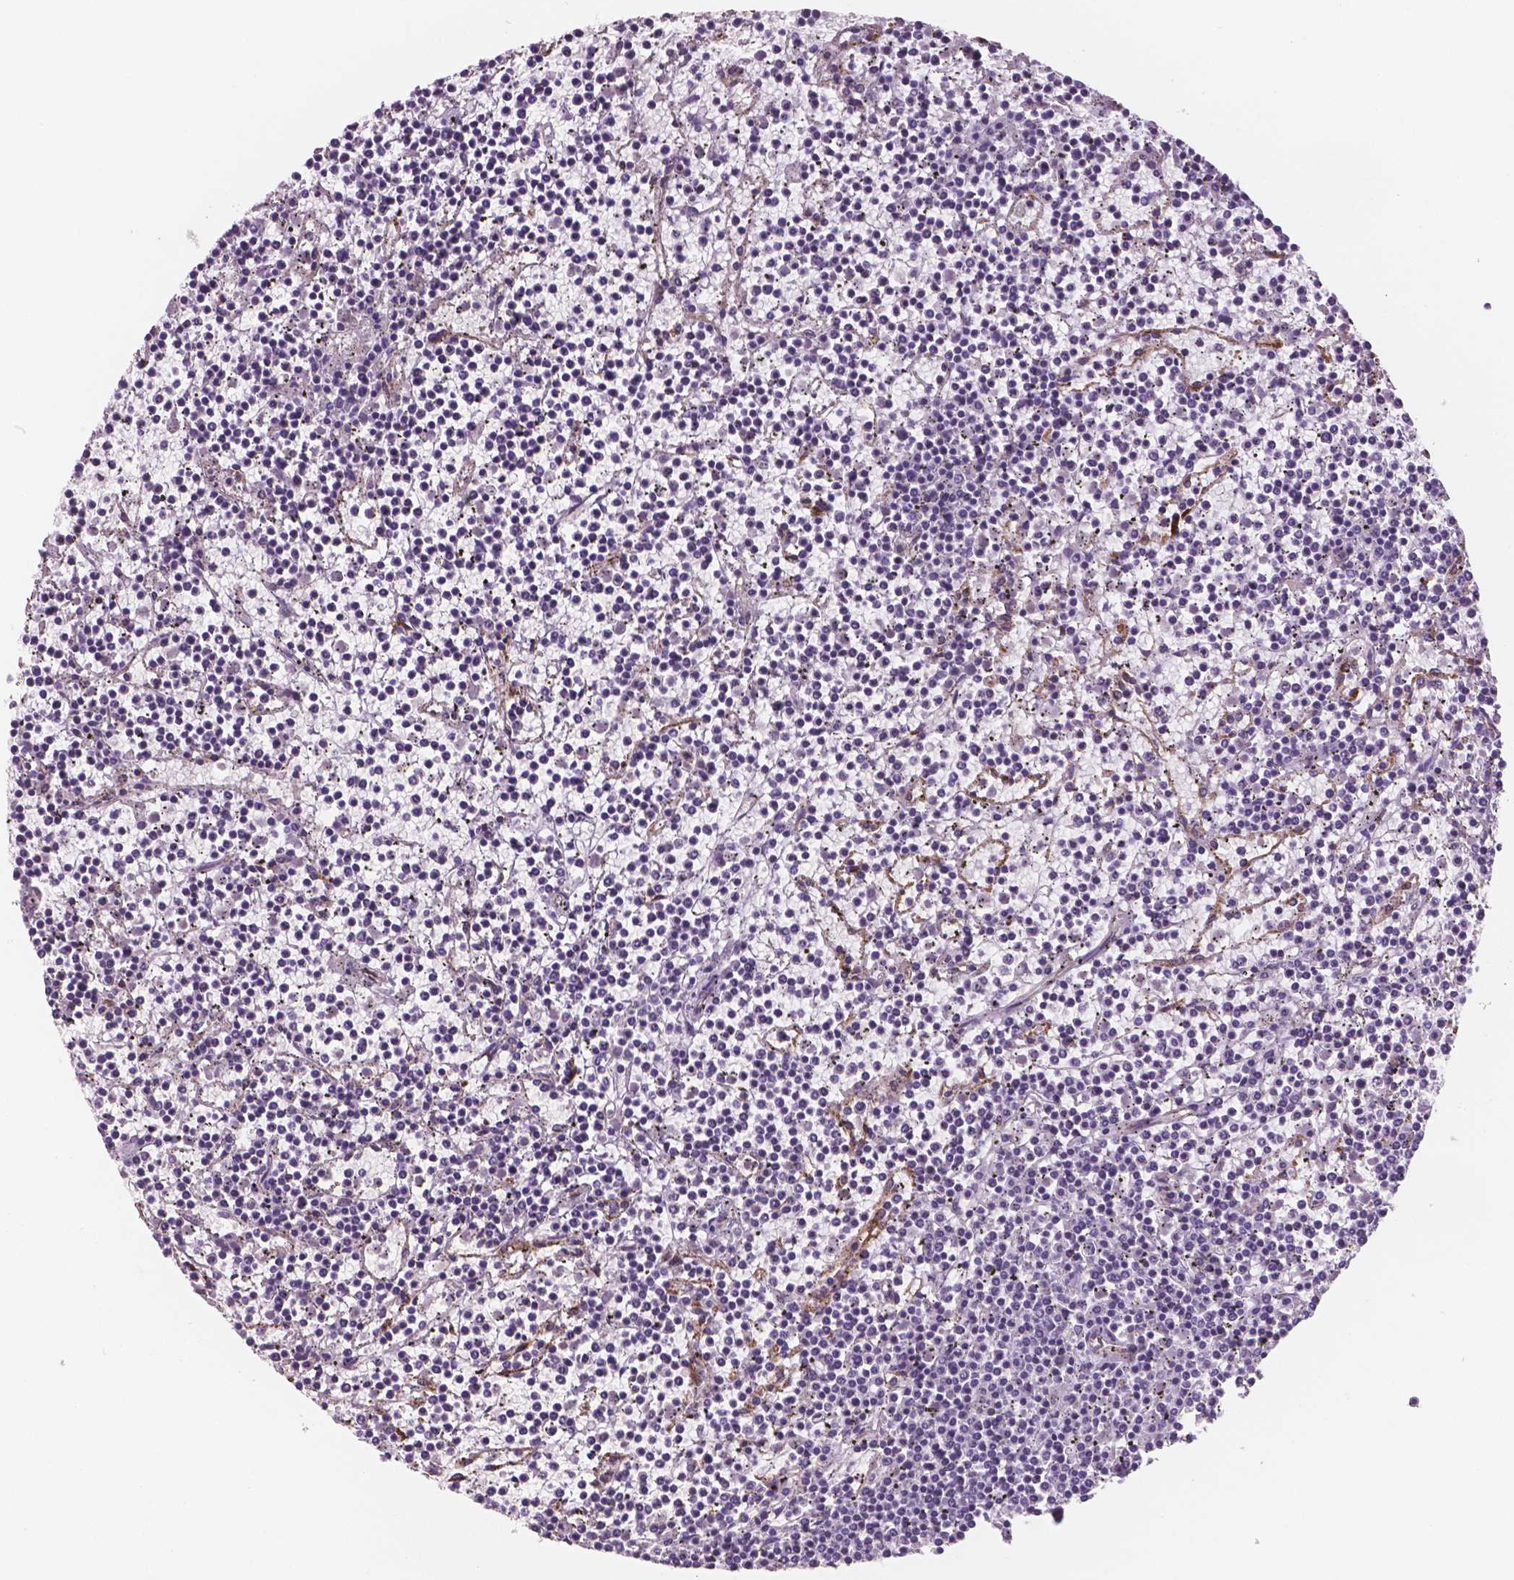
{"staining": {"intensity": "negative", "quantity": "none", "location": "none"}, "tissue": "lymphoma", "cell_type": "Tumor cells", "image_type": "cancer", "snomed": [{"axis": "morphology", "description": "Malignant lymphoma, non-Hodgkin's type, Low grade"}, {"axis": "topography", "description": "Spleen"}], "caption": "The micrograph demonstrates no significant positivity in tumor cells of malignant lymphoma, non-Hodgkin's type (low-grade). Brightfield microscopy of immunohistochemistry stained with DAB (brown) and hematoxylin (blue), captured at high magnification.", "gene": "TSPAN7", "patient": {"sex": "female", "age": 19}}